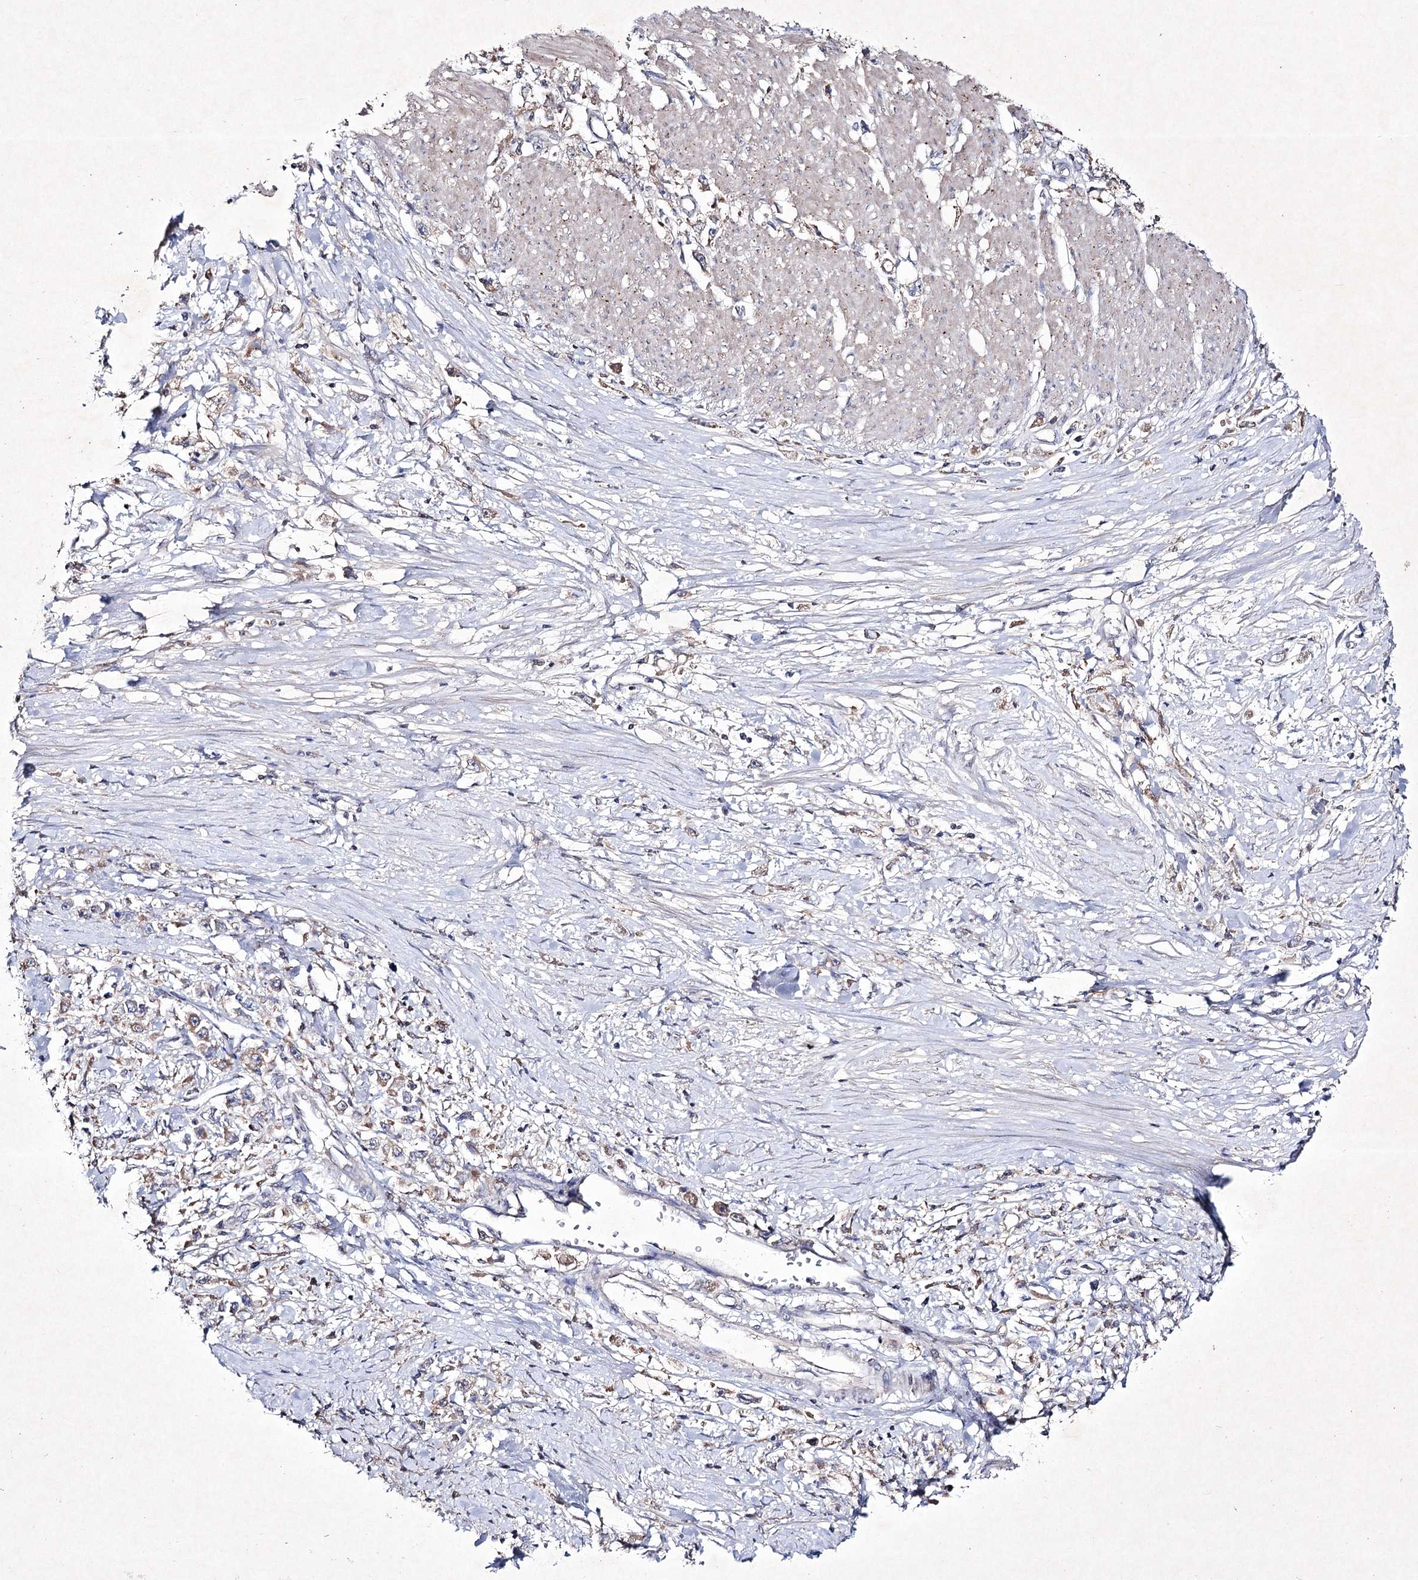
{"staining": {"intensity": "weak", "quantity": "25%-75%", "location": "cytoplasmic/membranous"}, "tissue": "stomach cancer", "cell_type": "Tumor cells", "image_type": "cancer", "snomed": [{"axis": "morphology", "description": "Adenocarcinoma, NOS"}, {"axis": "topography", "description": "Stomach"}], "caption": "Tumor cells display low levels of weak cytoplasmic/membranous expression in approximately 25%-75% of cells in human stomach cancer (adenocarcinoma).", "gene": "SEMA4G", "patient": {"sex": "female", "age": 59}}